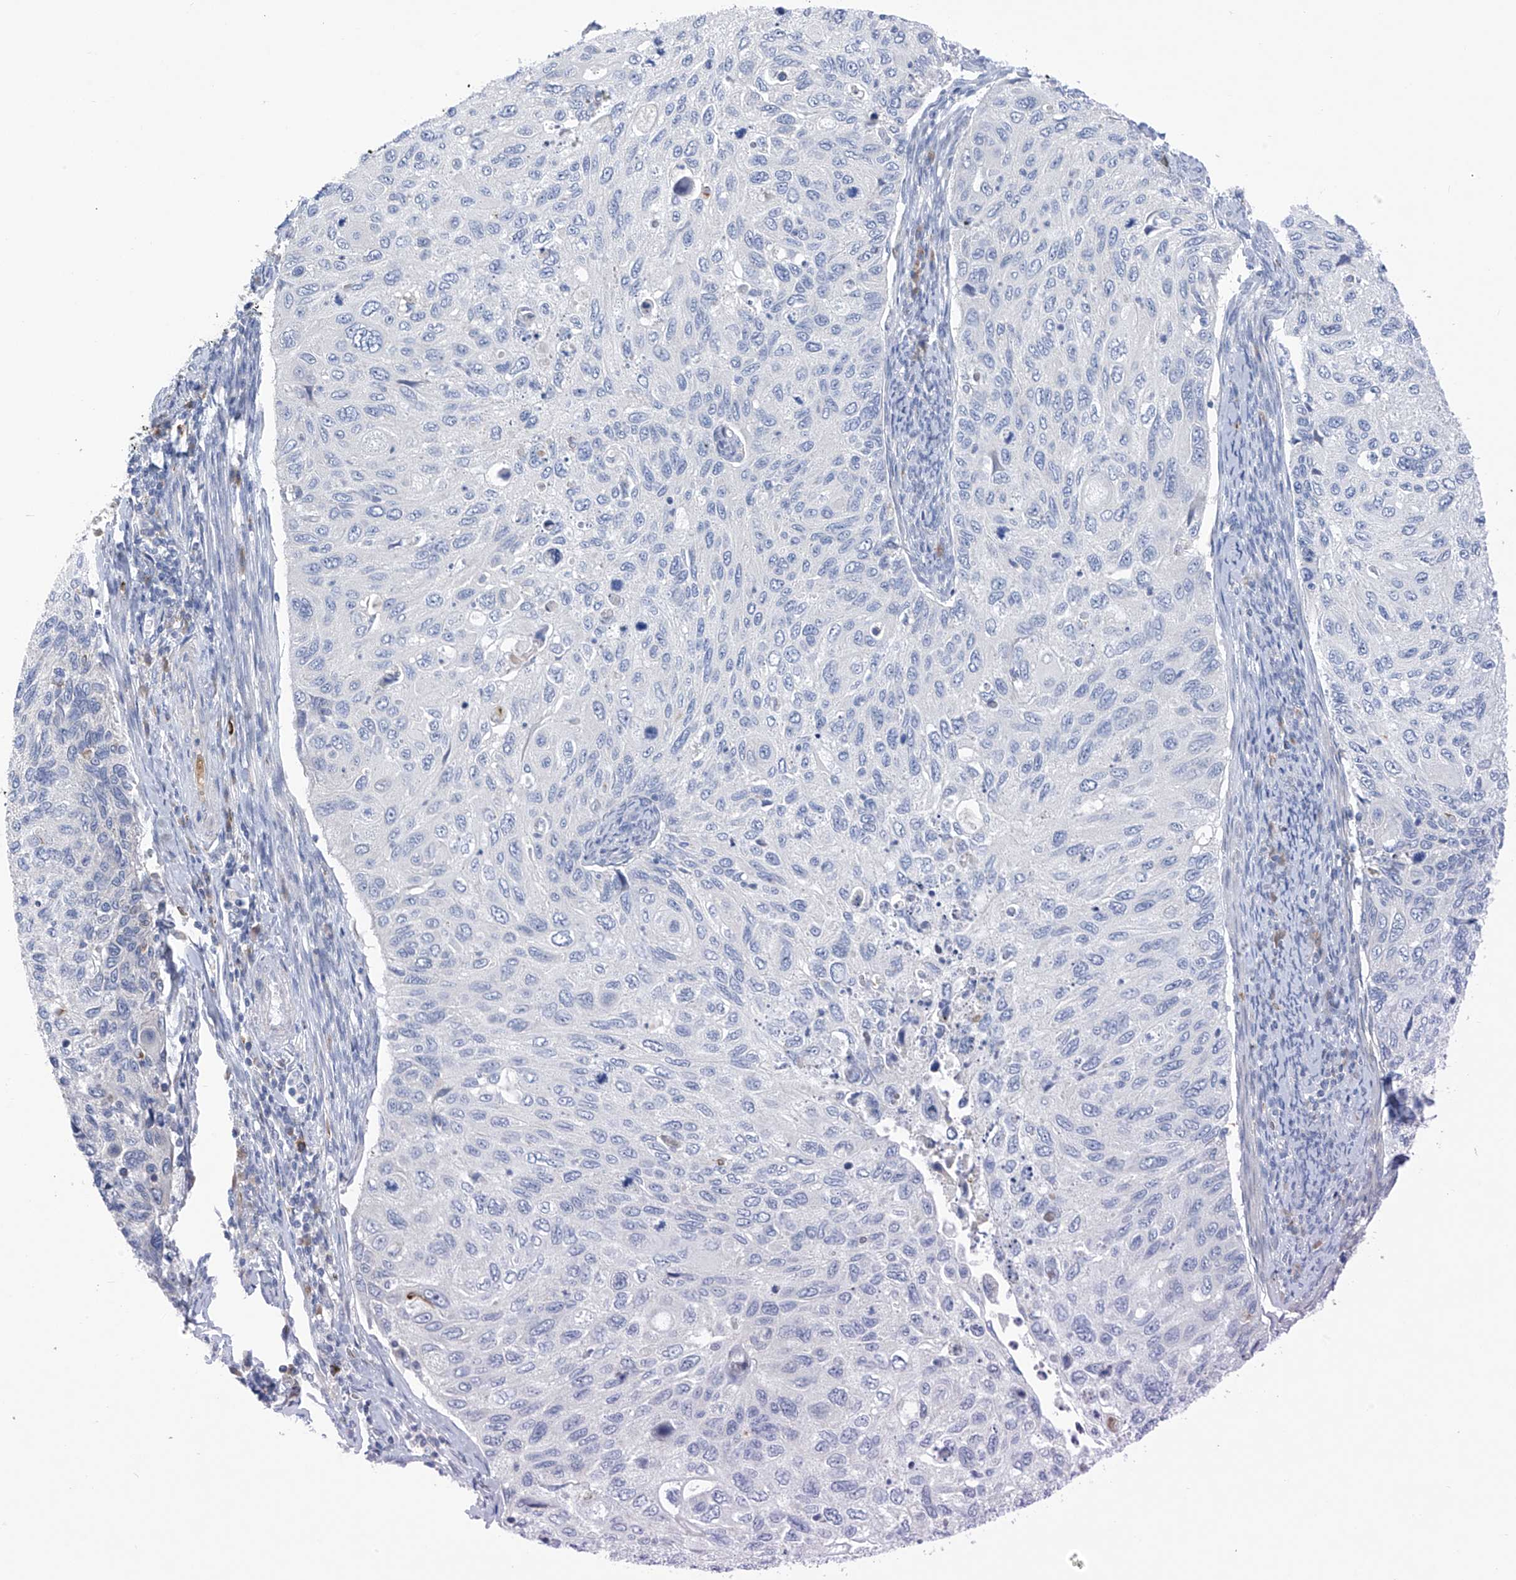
{"staining": {"intensity": "negative", "quantity": "none", "location": "none"}, "tissue": "cervical cancer", "cell_type": "Tumor cells", "image_type": "cancer", "snomed": [{"axis": "morphology", "description": "Squamous cell carcinoma, NOS"}, {"axis": "topography", "description": "Cervix"}], "caption": "The image displays no staining of tumor cells in cervical squamous cell carcinoma.", "gene": "SLCO4A1", "patient": {"sex": "female", "age": 70}}